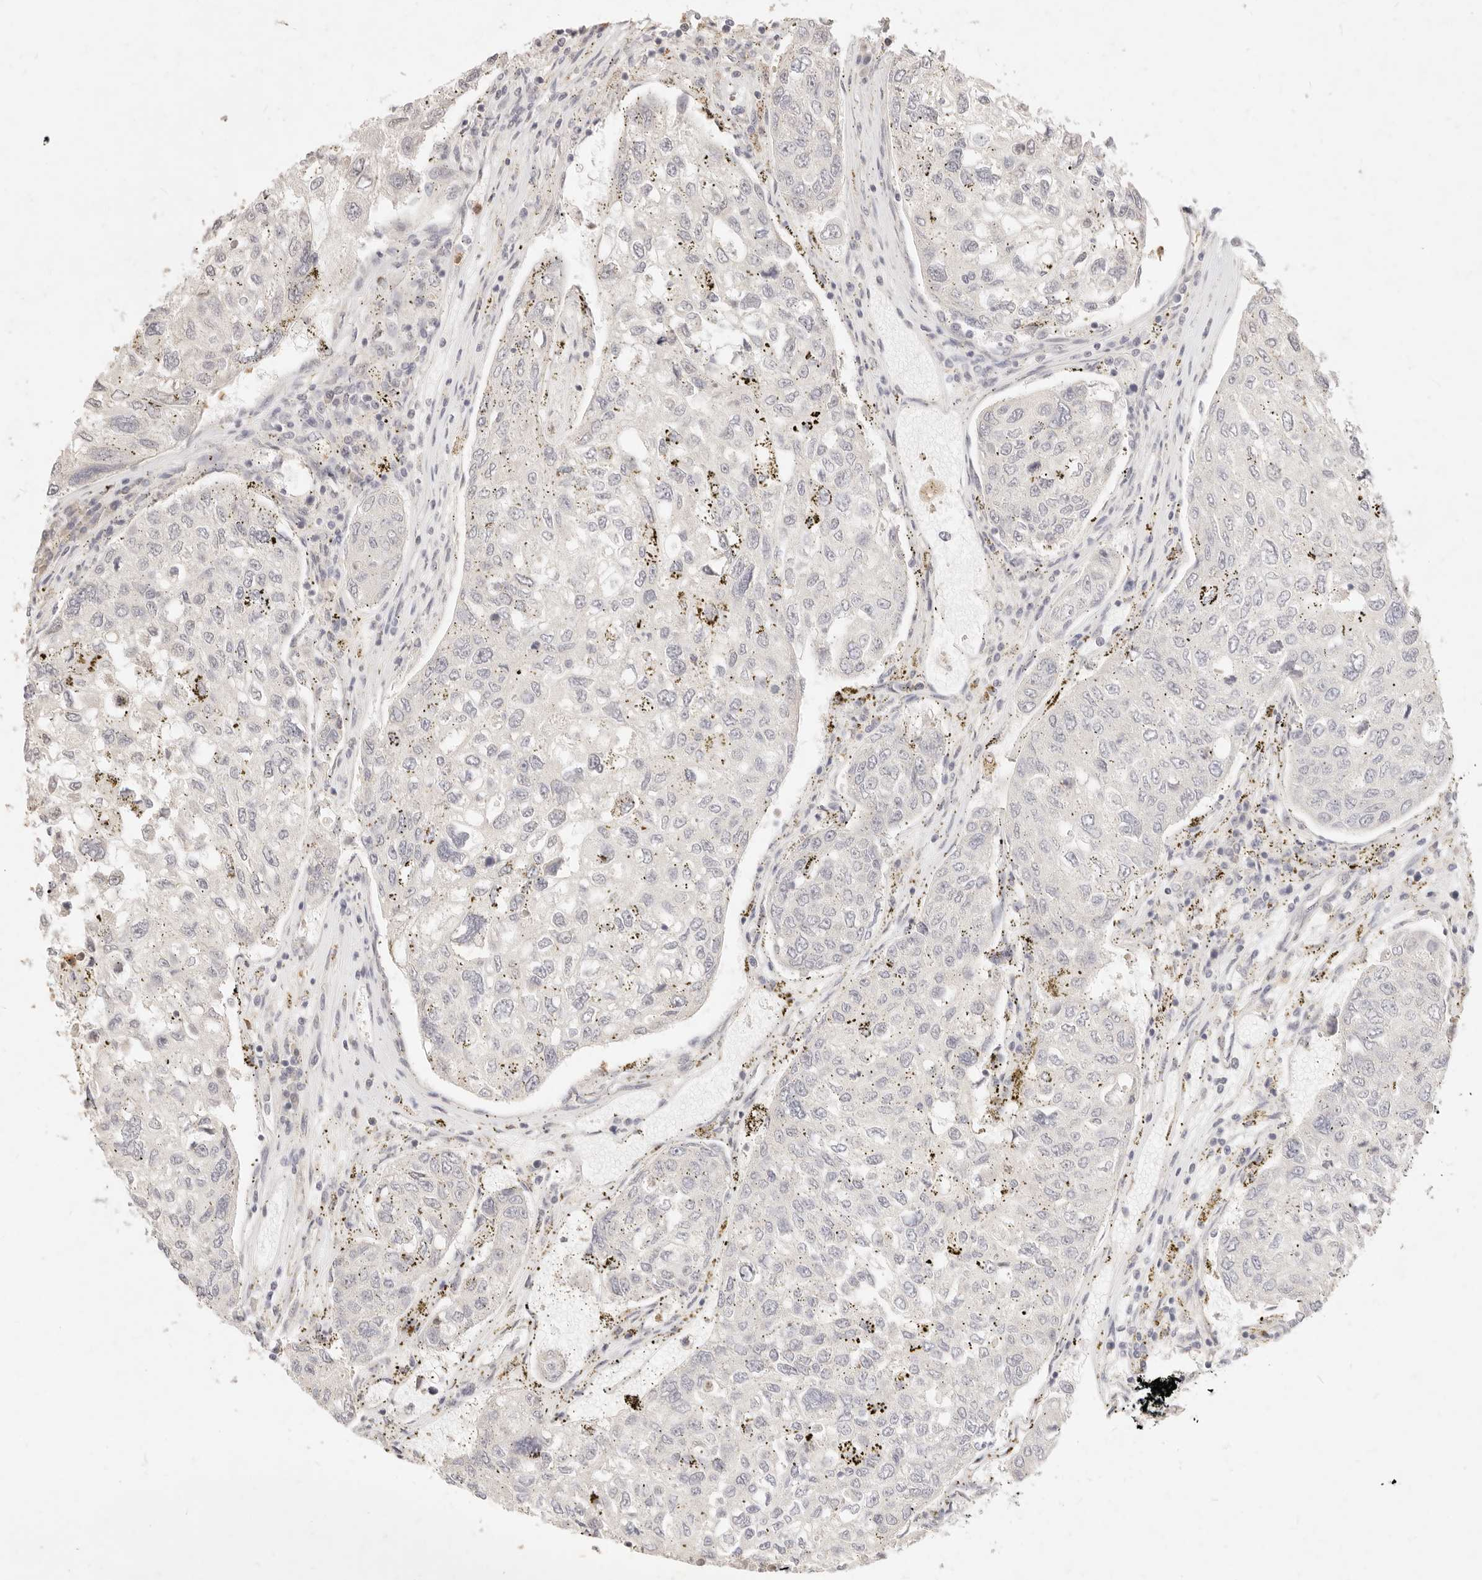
{"staining": {"intensity": "negative", "quantity": "none", "location": "none"}, "tissue": "urothelial cancer", "cell_type": "Tumor cells", "image_type": "cancer", "snomed": [{"axis": "morphology", "description": "Urothelial carcinoma, High grade"}, {"axis": "topography", "description": "Lymph node"}, {"axis": "topography", "description": "Urinary bladder"}], "caption": "Tumor cells show no significant expression in urothelial cancer. (Brightfield microscopy of DAB (3,3'-diaminobenzidine) immunohistochemistry (IHC) at high magnification).", "gene": "ASCL3", "patient": {"sex": "male", "age": 51}}